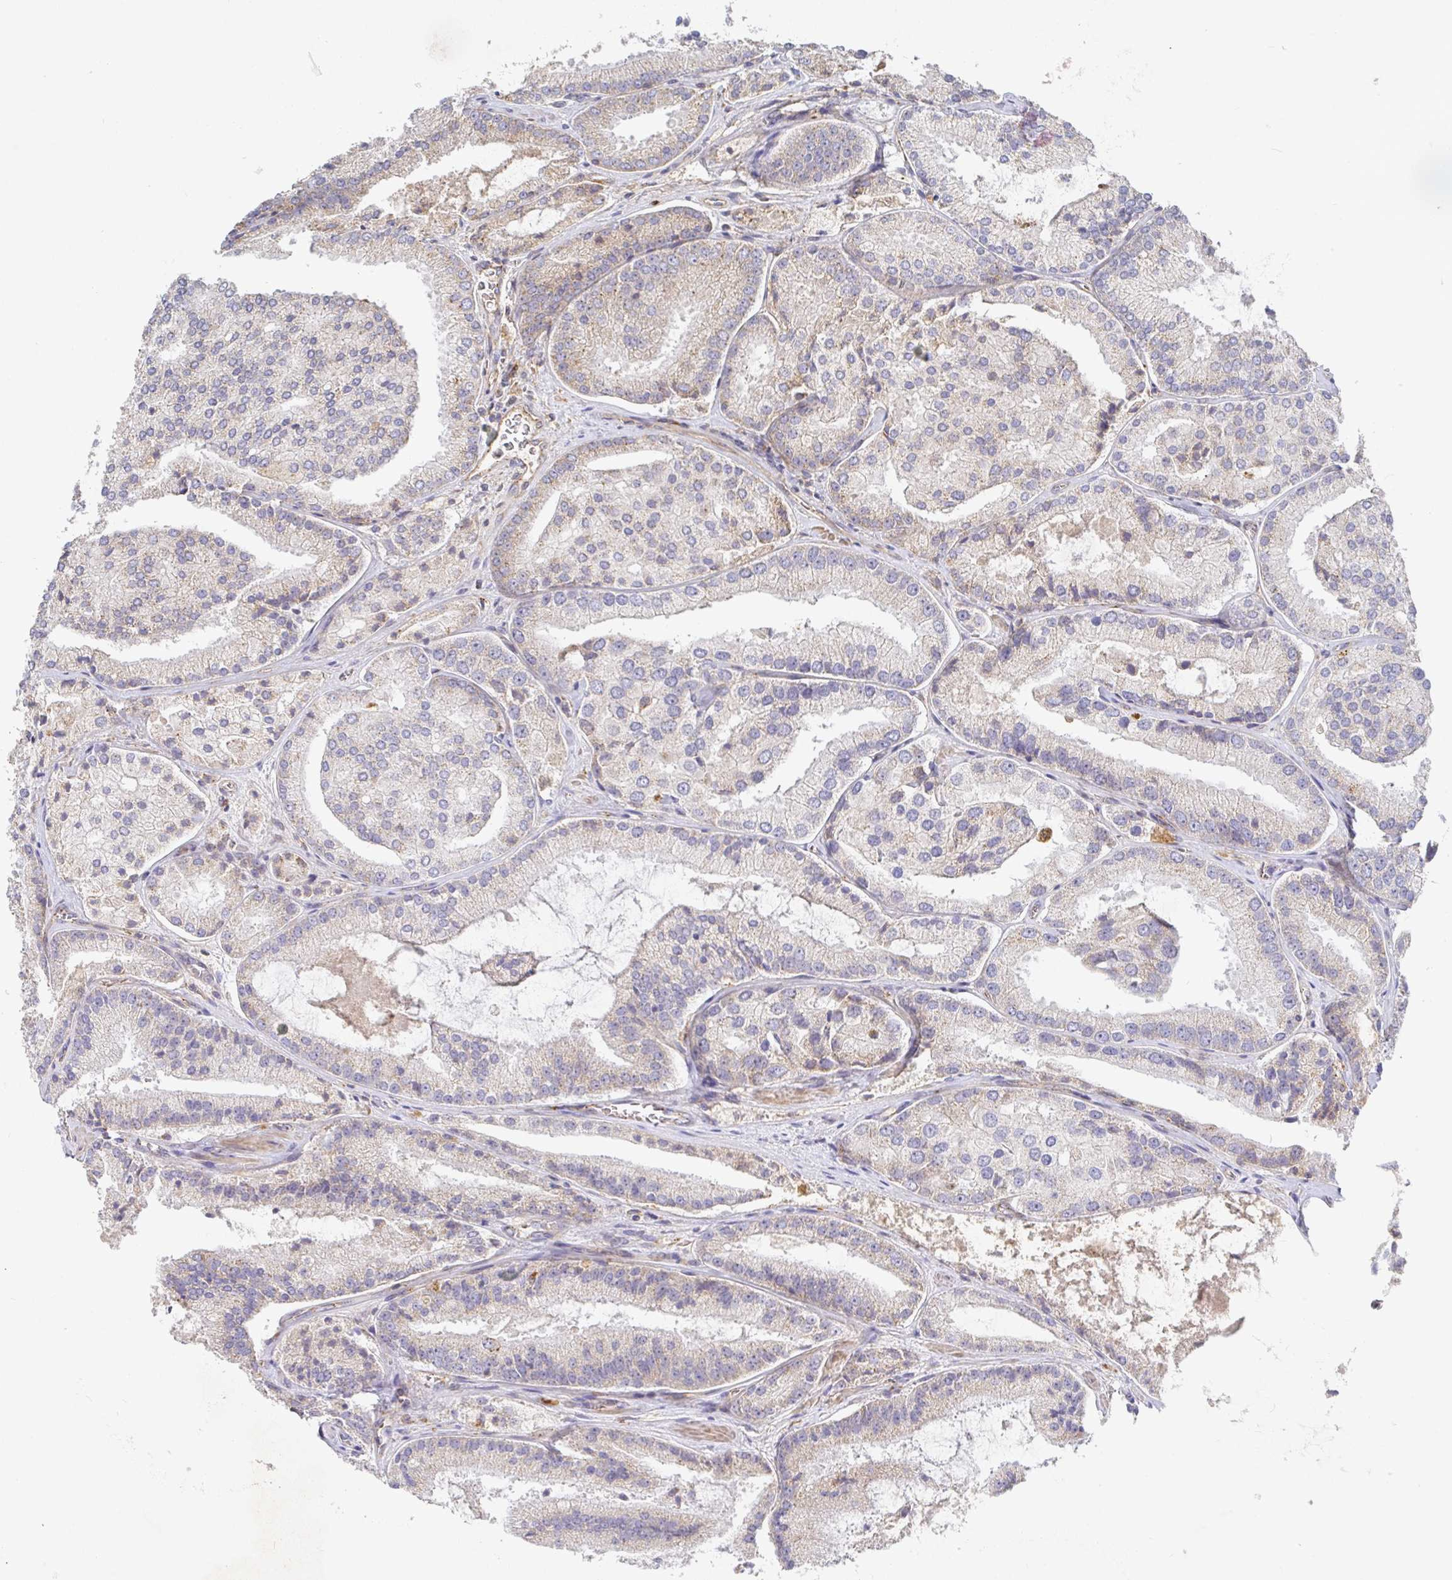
{"staining": {"intensity": "weak", "quantity": "25%-75%", "location": "cytoplasmic/membranous"}, "tissue": "prostate cancer", "cell_type": "Tumor cells", "image_type": "cancer", "snomed": [{"axis": "morphology", "description": "Adenocarcinoma, High grade"}, {"axis": "topography", "description": "Prostate"}], "caption": "Protein staining by IHC shows weak cytoplasmic/membranous expression in about 25%-75% of tumor cells in prostate cancer (high-grade adenocarcinoma).", "gene": "IRAK2", "patient": {"sex": "male", "age": 73}}